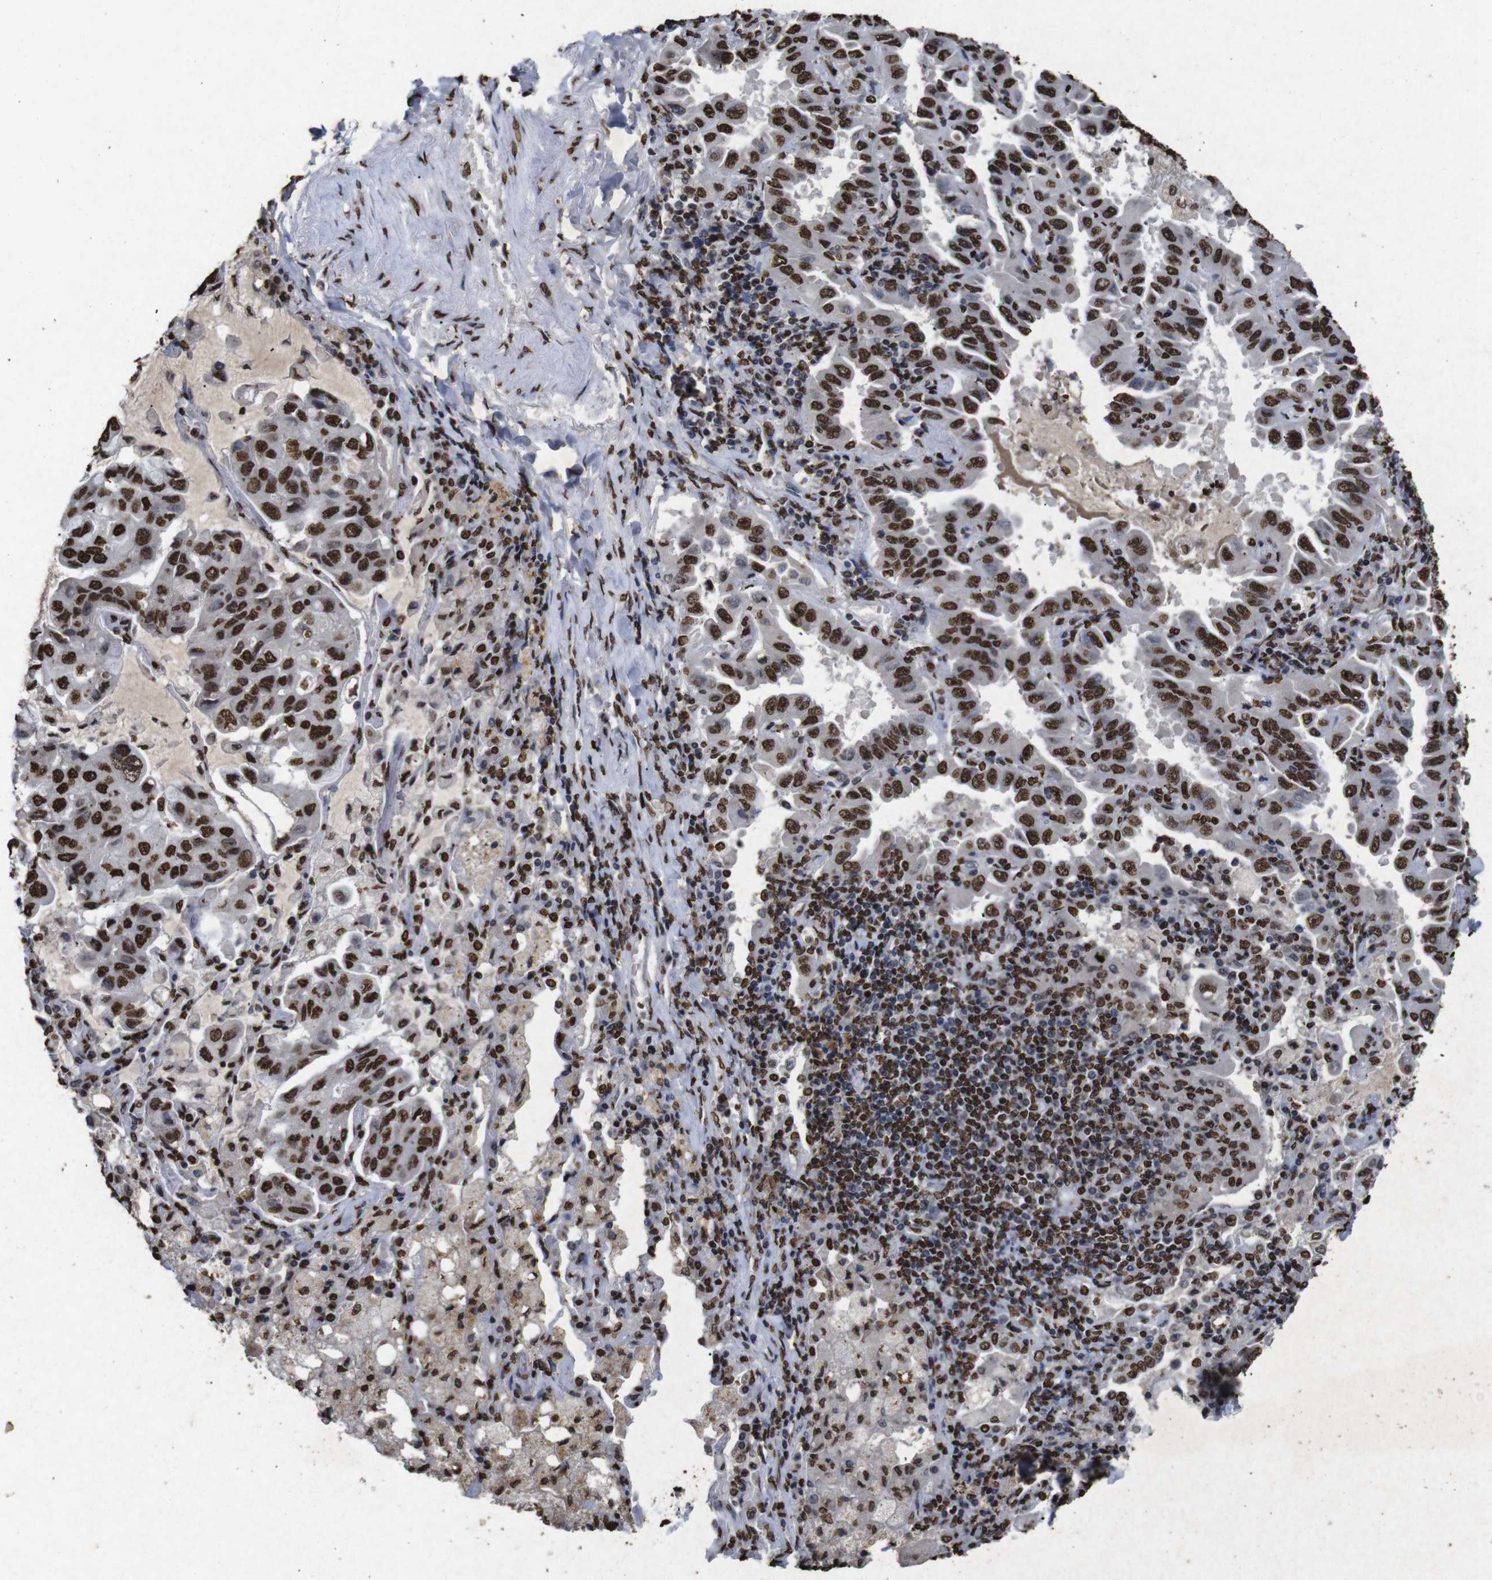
{"staining": {"intensity": "strong", "quantity": ">75%", "location": "nuclear"}, "tissue": "lung cancer", "cell_type": "Tumor cells", "image_type": "cancer", "snomed": [{"axis": "morphology", "description": "Adenocarcinoma, NOS"}, {"axis": "topography", "description": "Lung"}], "caption": "A brown stain shows strong nuclear staining of a protein in lung cancer tumor cells.", "gene": "MDM2", "patient": {"sex": "male", "age": 64}}